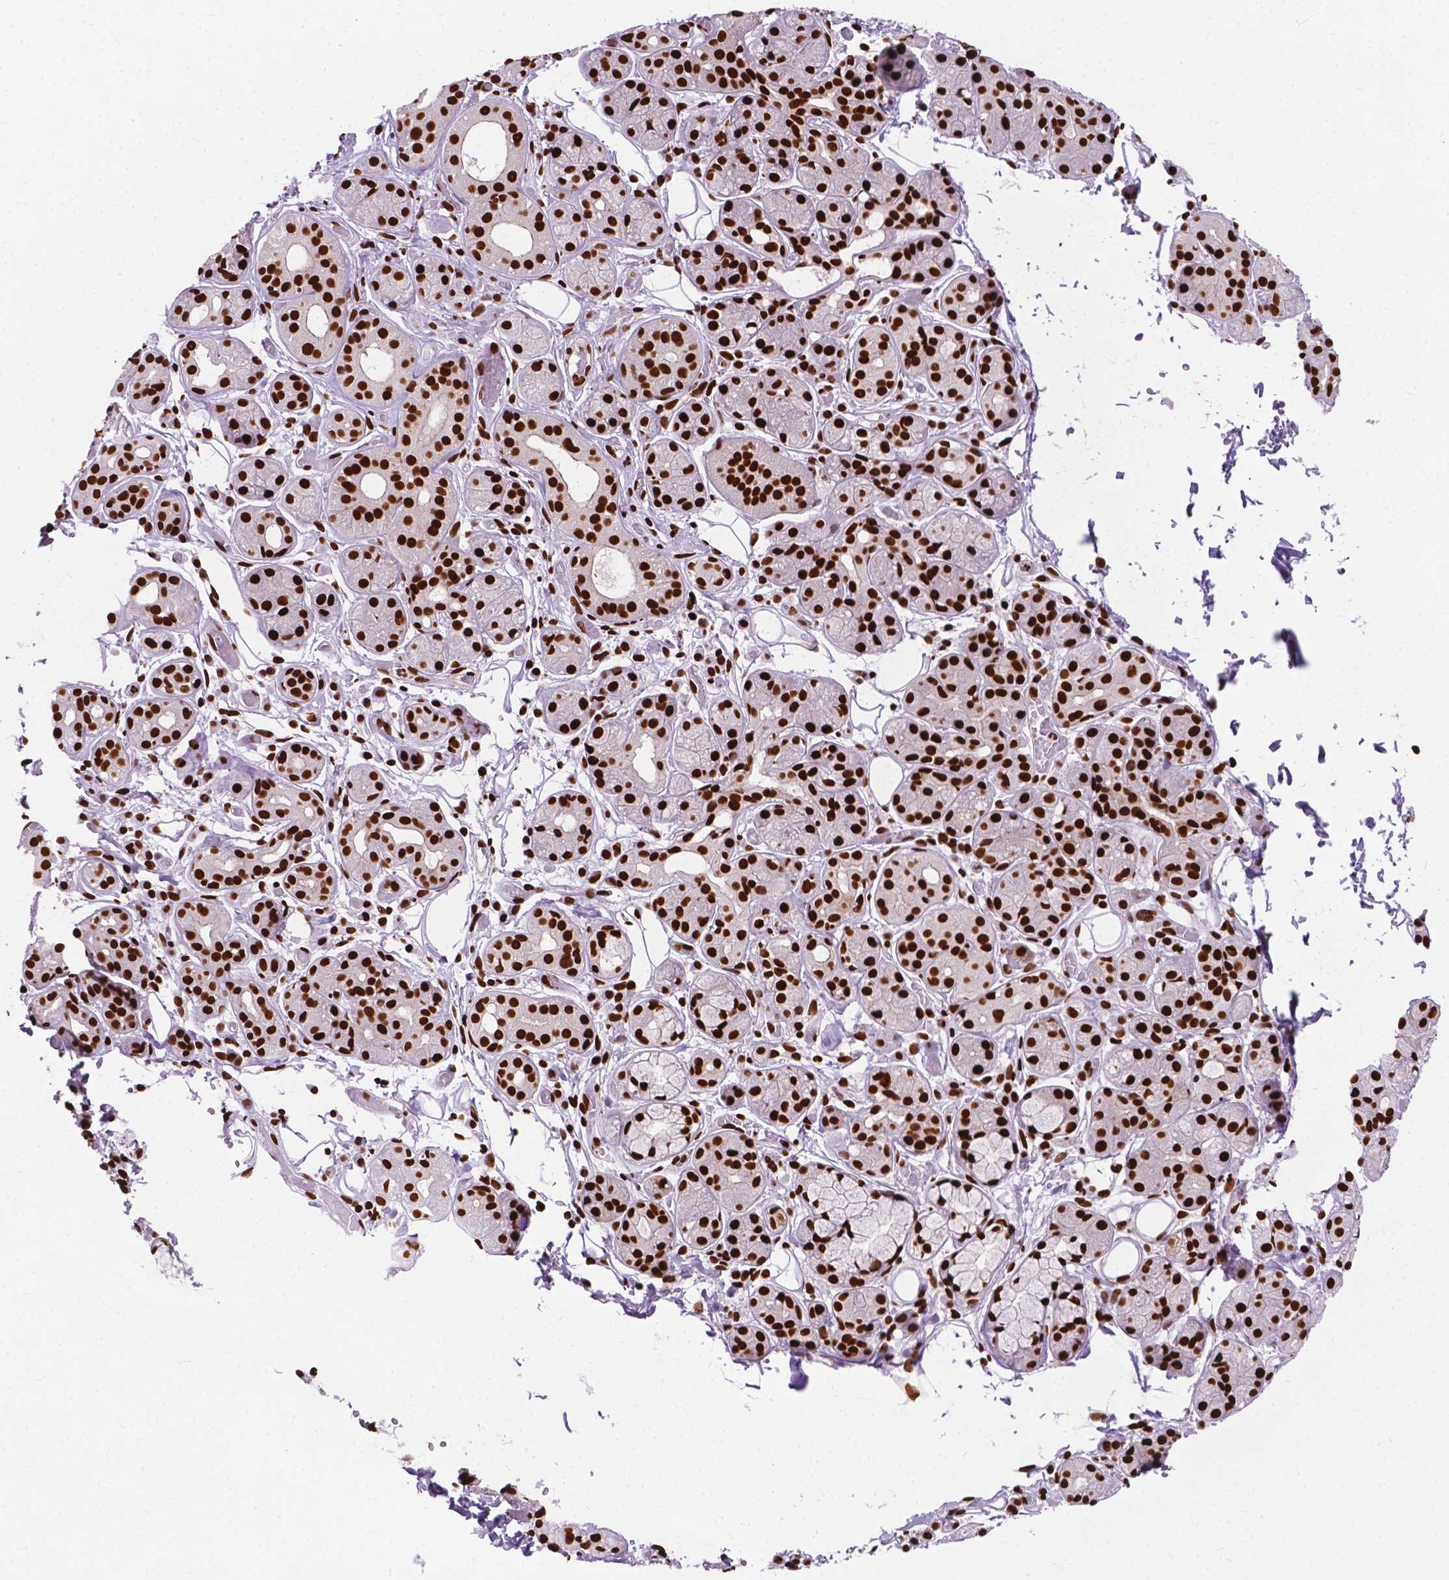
{"staining": {"intensity": "strong", "quantity": ">75%", "location": "nuclear"}, "tissue": "salivary gland", "cell_type": "Glandular cells", "image_type": "normal", "snomed": [{"axis": "morphology", "description": "Normal tissue, NOS"}, {"axis": "topography", "description": "Salivary gland"}, {"axis": "topography", "description": "Peripheral nerve tissue"}], "caption": "Normal salivary gland was stained to show a protein in brown. There is high levels of strong nuclear staining in approximately >75% of glandular cells. Nuclei are stained in blue.", "gene": "SMIM5", "patient": {"sex": "male", "age": 71}}